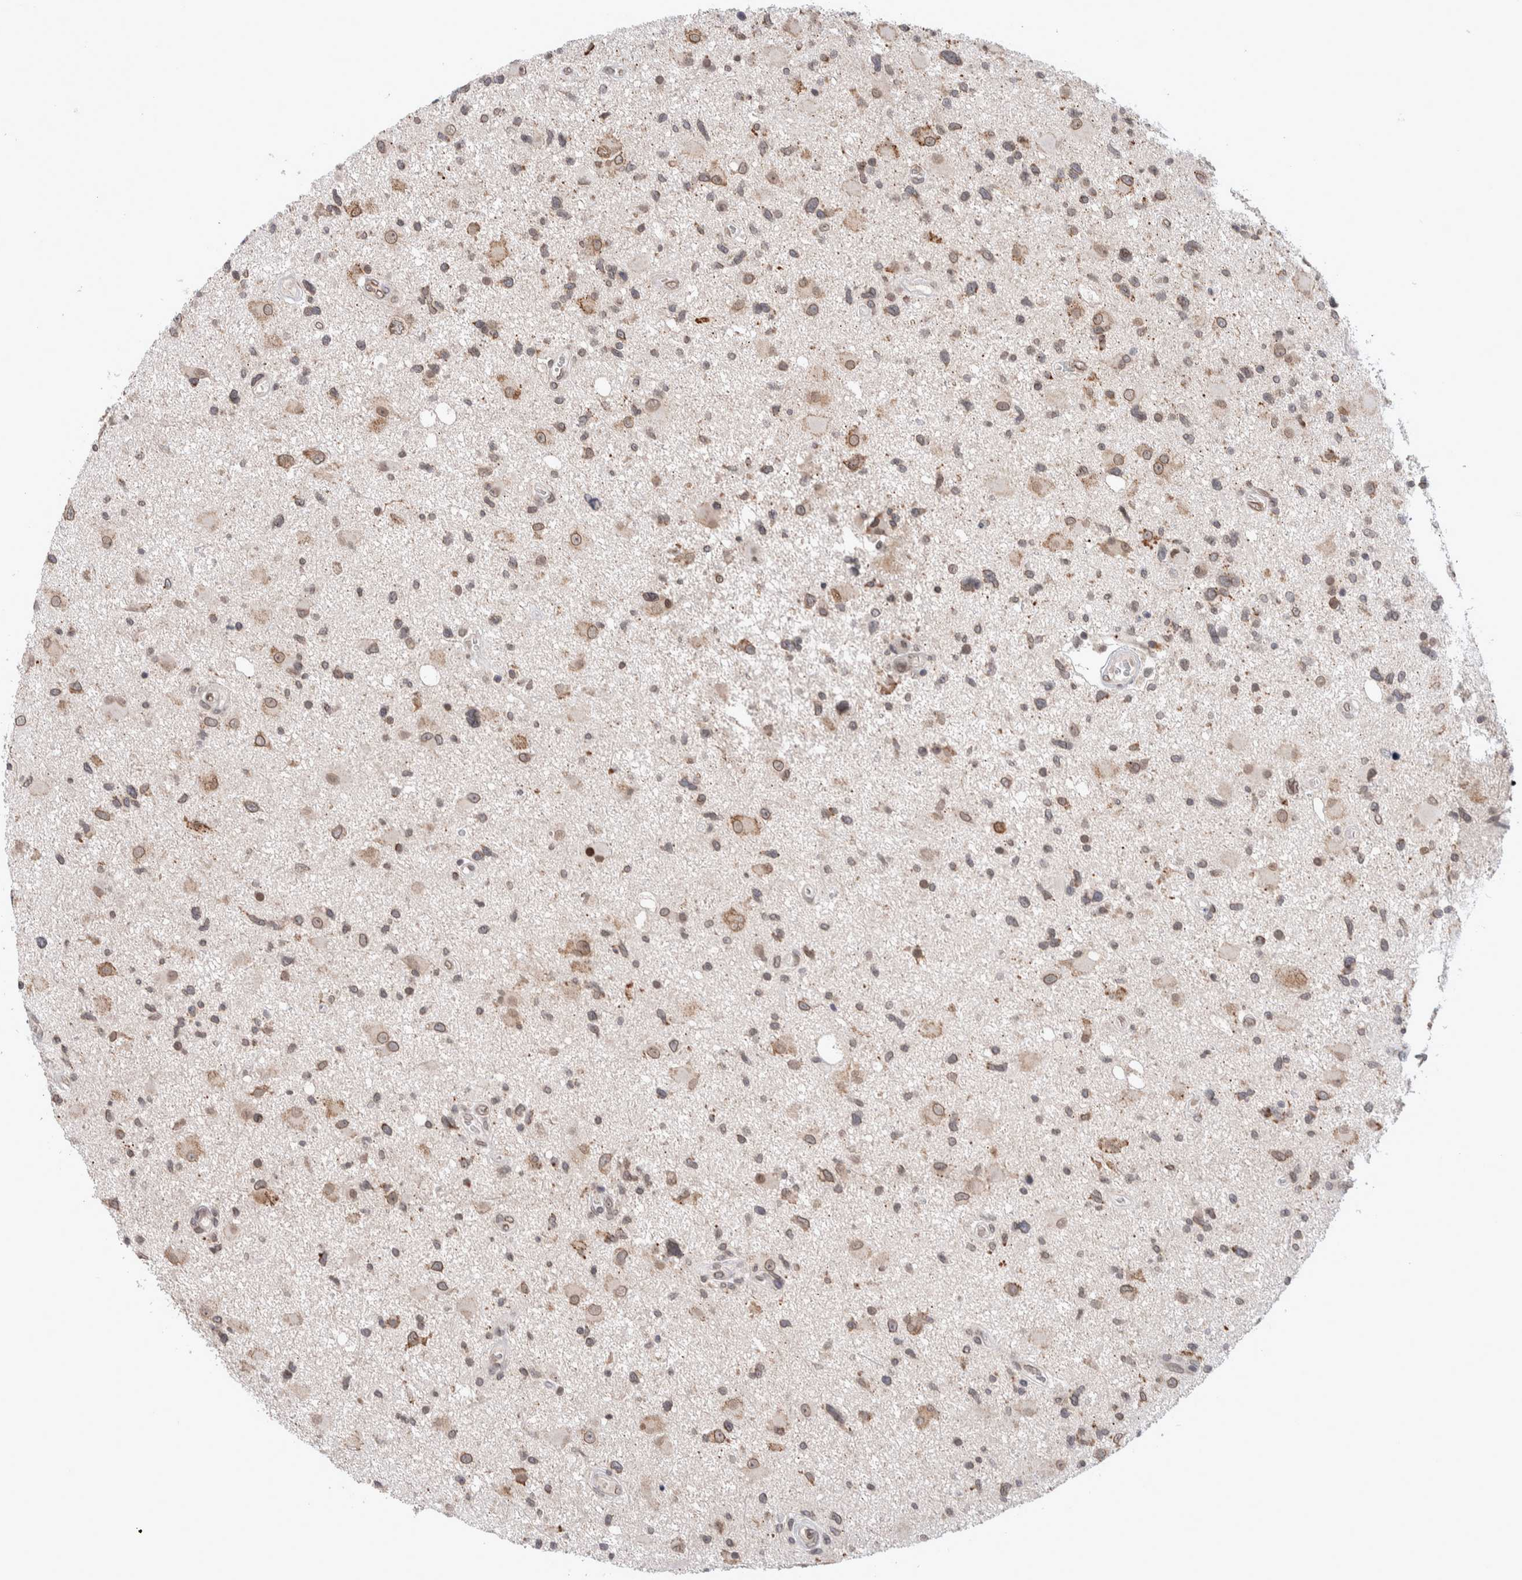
{"staining": {"intensity": "moderate", "quantity": "25%-75%", "location": "cytoplasmic/membranous,nuclear"}, "tissue": "glioma", "cell_type": "Tumor cells", "image_type": "cancer", "snomed": [{"axis": "morphology", "description": "Glioma, malignant, High grade"}, {"axis": "topography", "description": "Brain"}], "caption": "The photomicrograph exhibits staining of high-grade glioma (malignant), revealing moderate cytoplasmic/membranous and nuclear protein positivity (brown color) within tumor cells. The staining was performed using DAB (3,3'-diaminobenzidine) to visualize the protein expression in brown, while the nuclei were stained in blue with hematoxylin (Magnification: 20x).", "gene": "CRAT", "patient": {"sex": "male", "age": 33}}